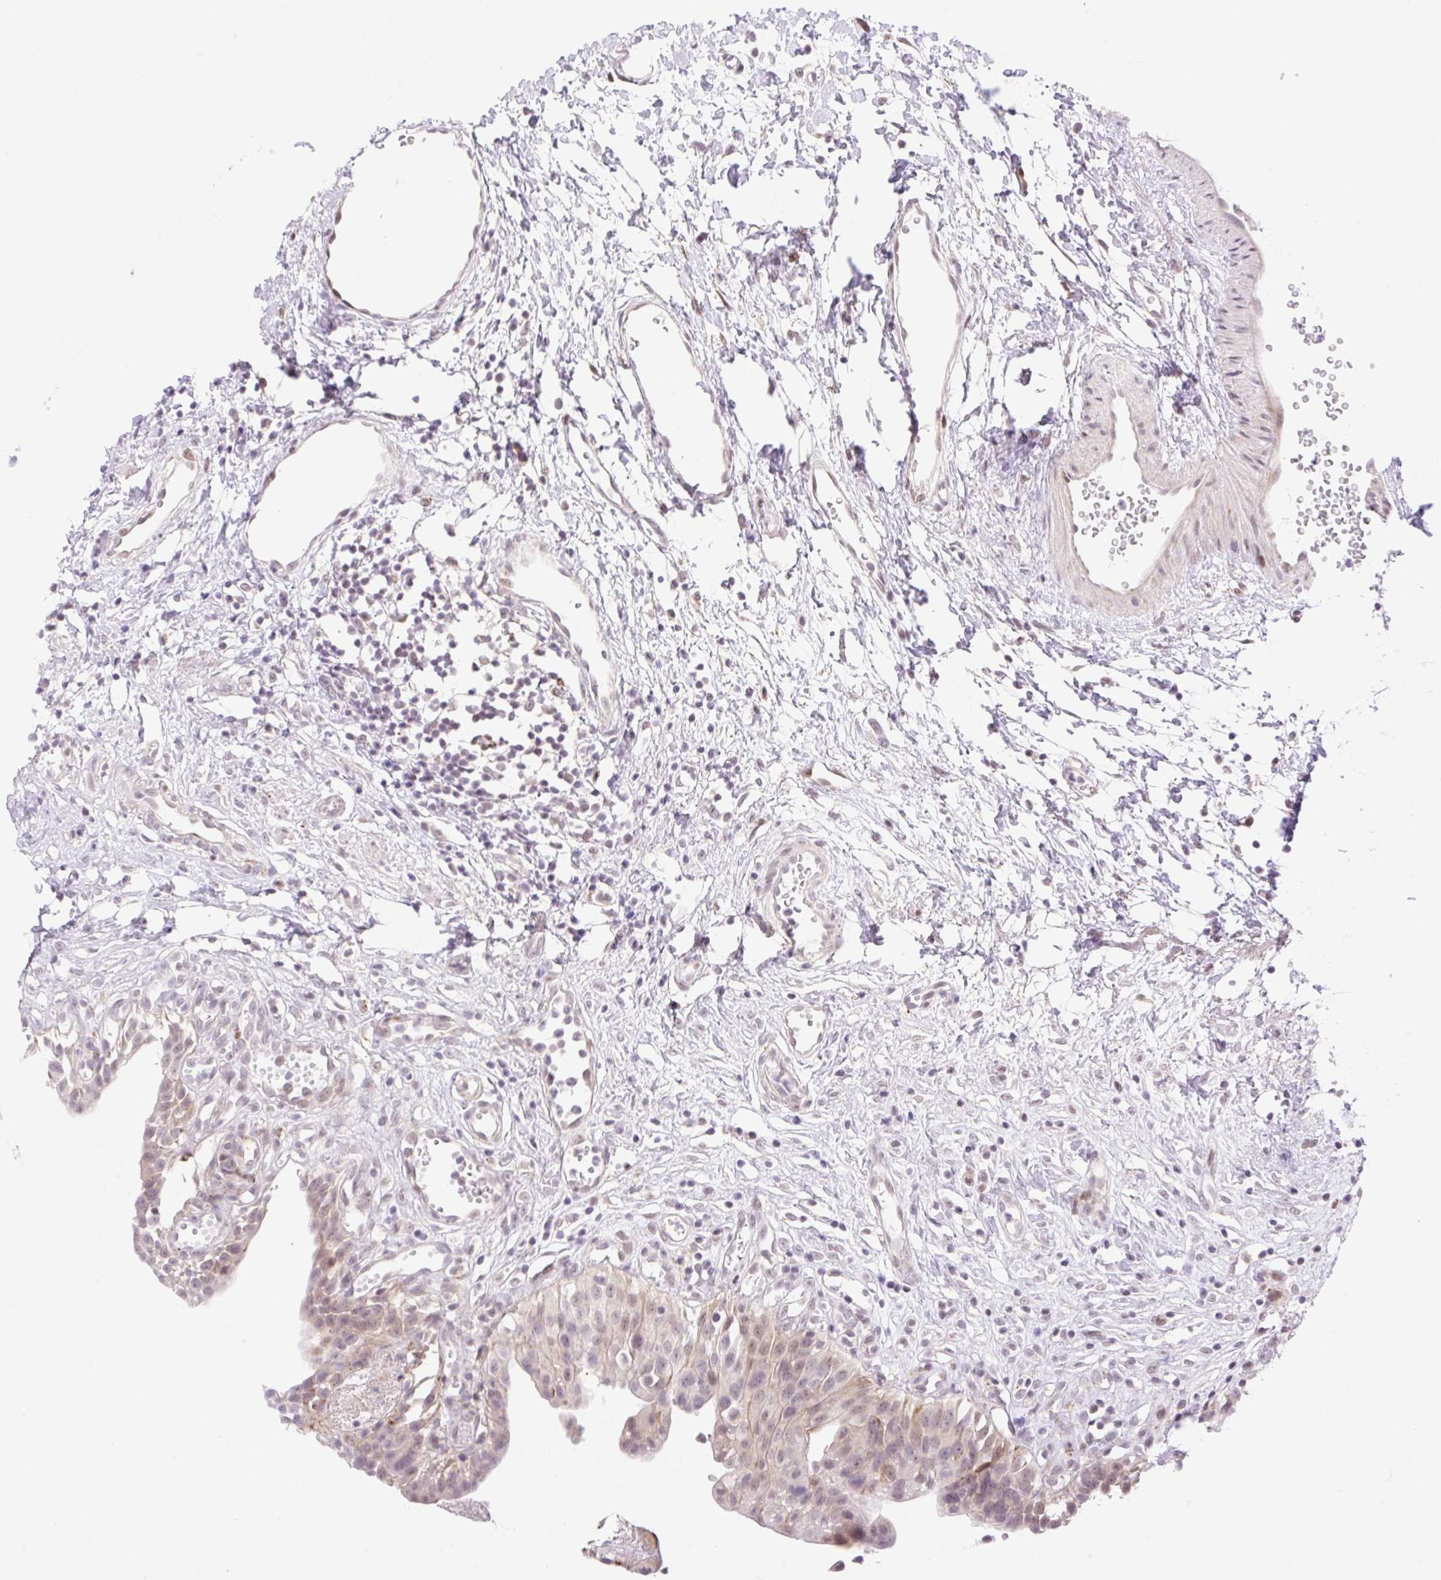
{"staining": {"intensity": "moderate", "quantity": "25%-75%", "location": "cytoplasmic/membranous,nuclear"}, "tissue": "urinary bladder", "cell_type": "Urothelial cells", "image_type": "normal", "snomed": [{"axis": "morphology", "description": "Normal tissue, NOS"}, {"axis": "topography", "description": "Urinary bladder"}], "caption": "Immunohistochemical staining of unremarkable urinary bladder reveals 25%-75% levels of moderate cytoplasmic/membranous,nuclear protein staining in approximately 25%-75% of urothelial cells. The staining was performed using DAB (3,3'-diaminobenzidine) to visualize the protein expression in brown, while the nuclei were stained in blue with hematoxylin (Magnification: 20x).", "gene": "ENSG00000264668", "patient": {"sex": "male", "age": 51}}